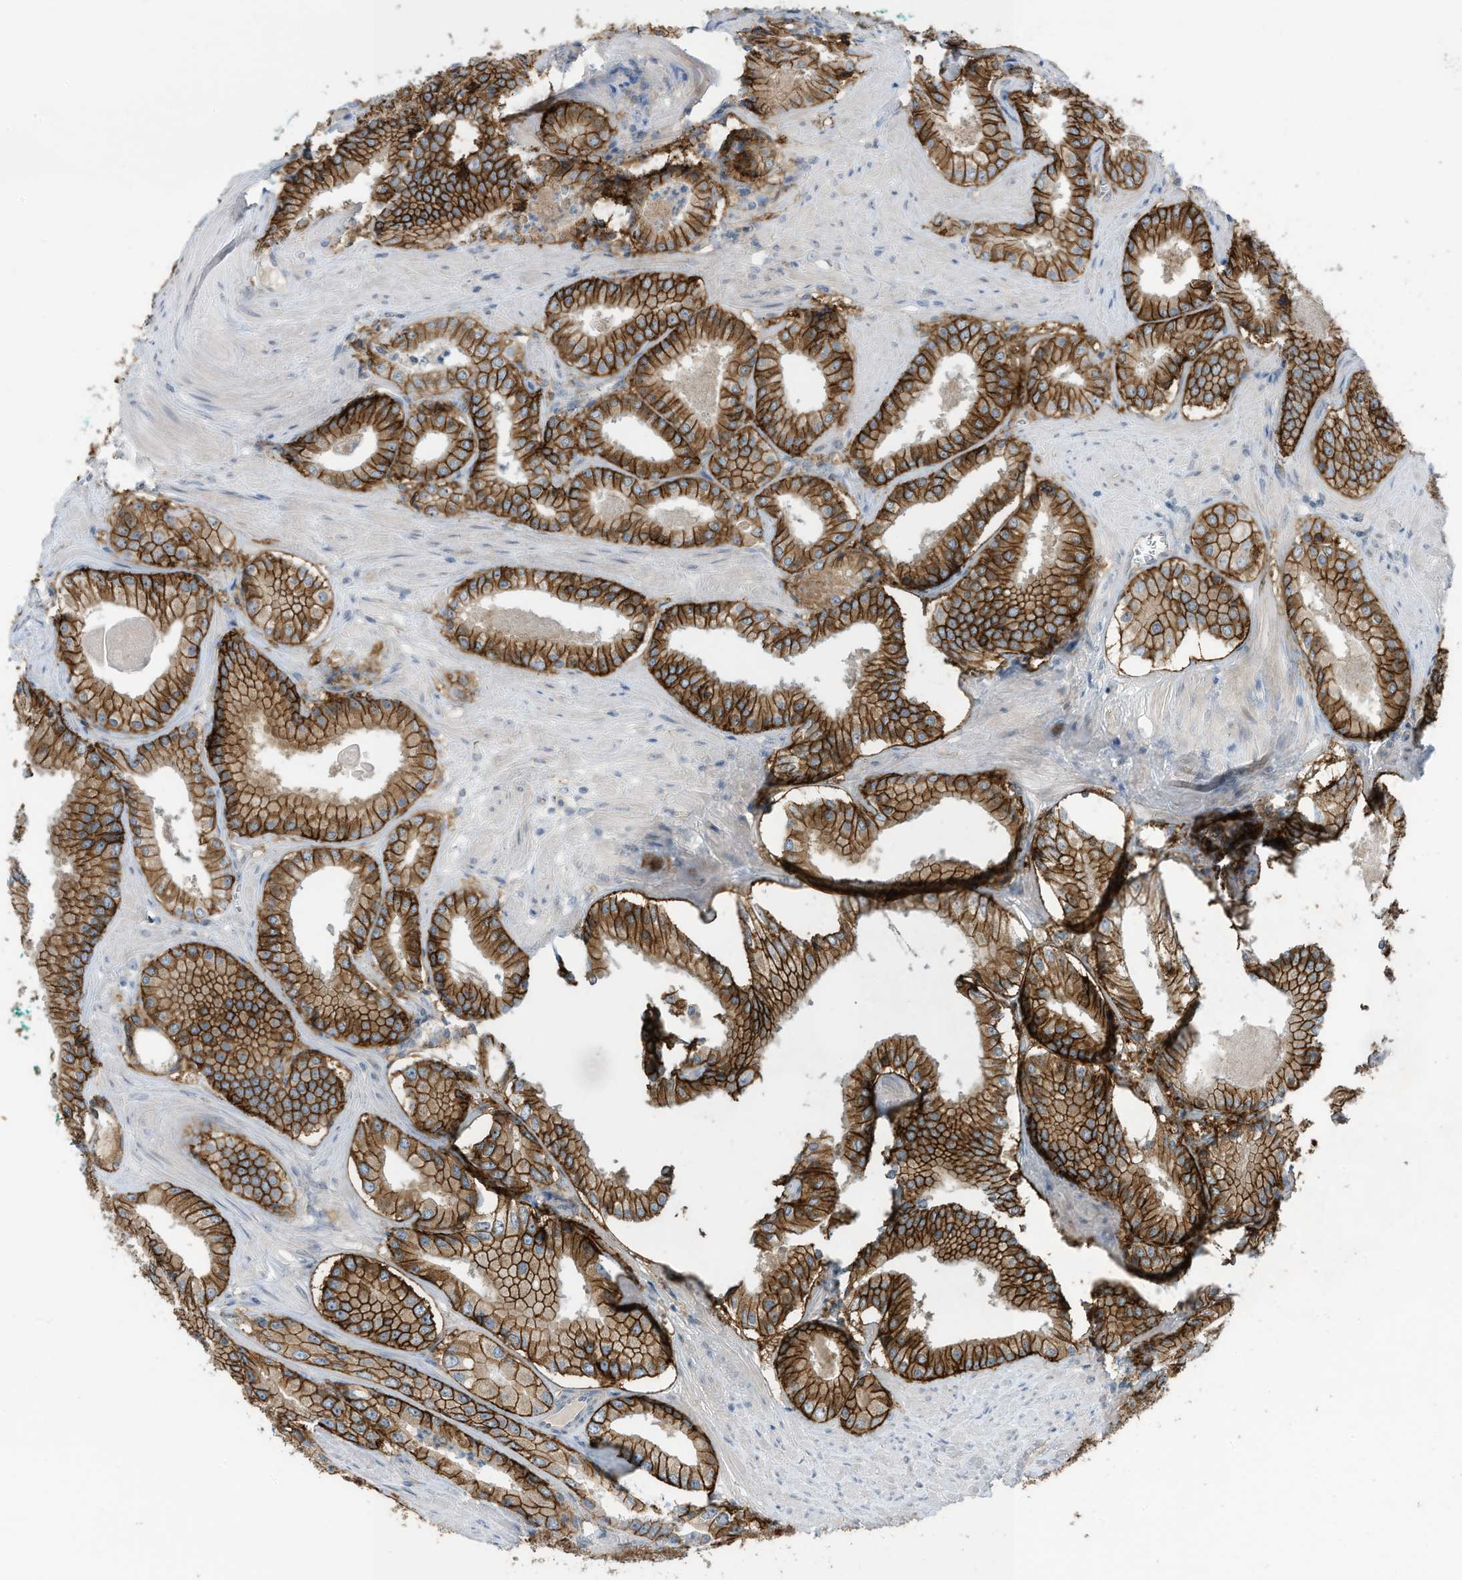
{"staining": {"intensity": "strong", "quantity": ">75%", "location": "cytoplasmic/membranous"}, "tissue": "prostate cancer", "cell_type": "Tumor cells", "image_type": "cancer", "snomed": [{"axis": "morphology", "description": "Adenocarcinoma, Low grade"}, {"axis": "topography", "description": "Prostate"}], "caption": "A brown stain shows strong cytoplasmic/membranous staining of a protein in human prostate cancer (adenocarcinoma (low-grade)) tumor cells. (Brightfield microscopy of DAB IHC at high magnification).", "gene": "SLC1A5", "patient": {"sex": "male", "age": 54}}